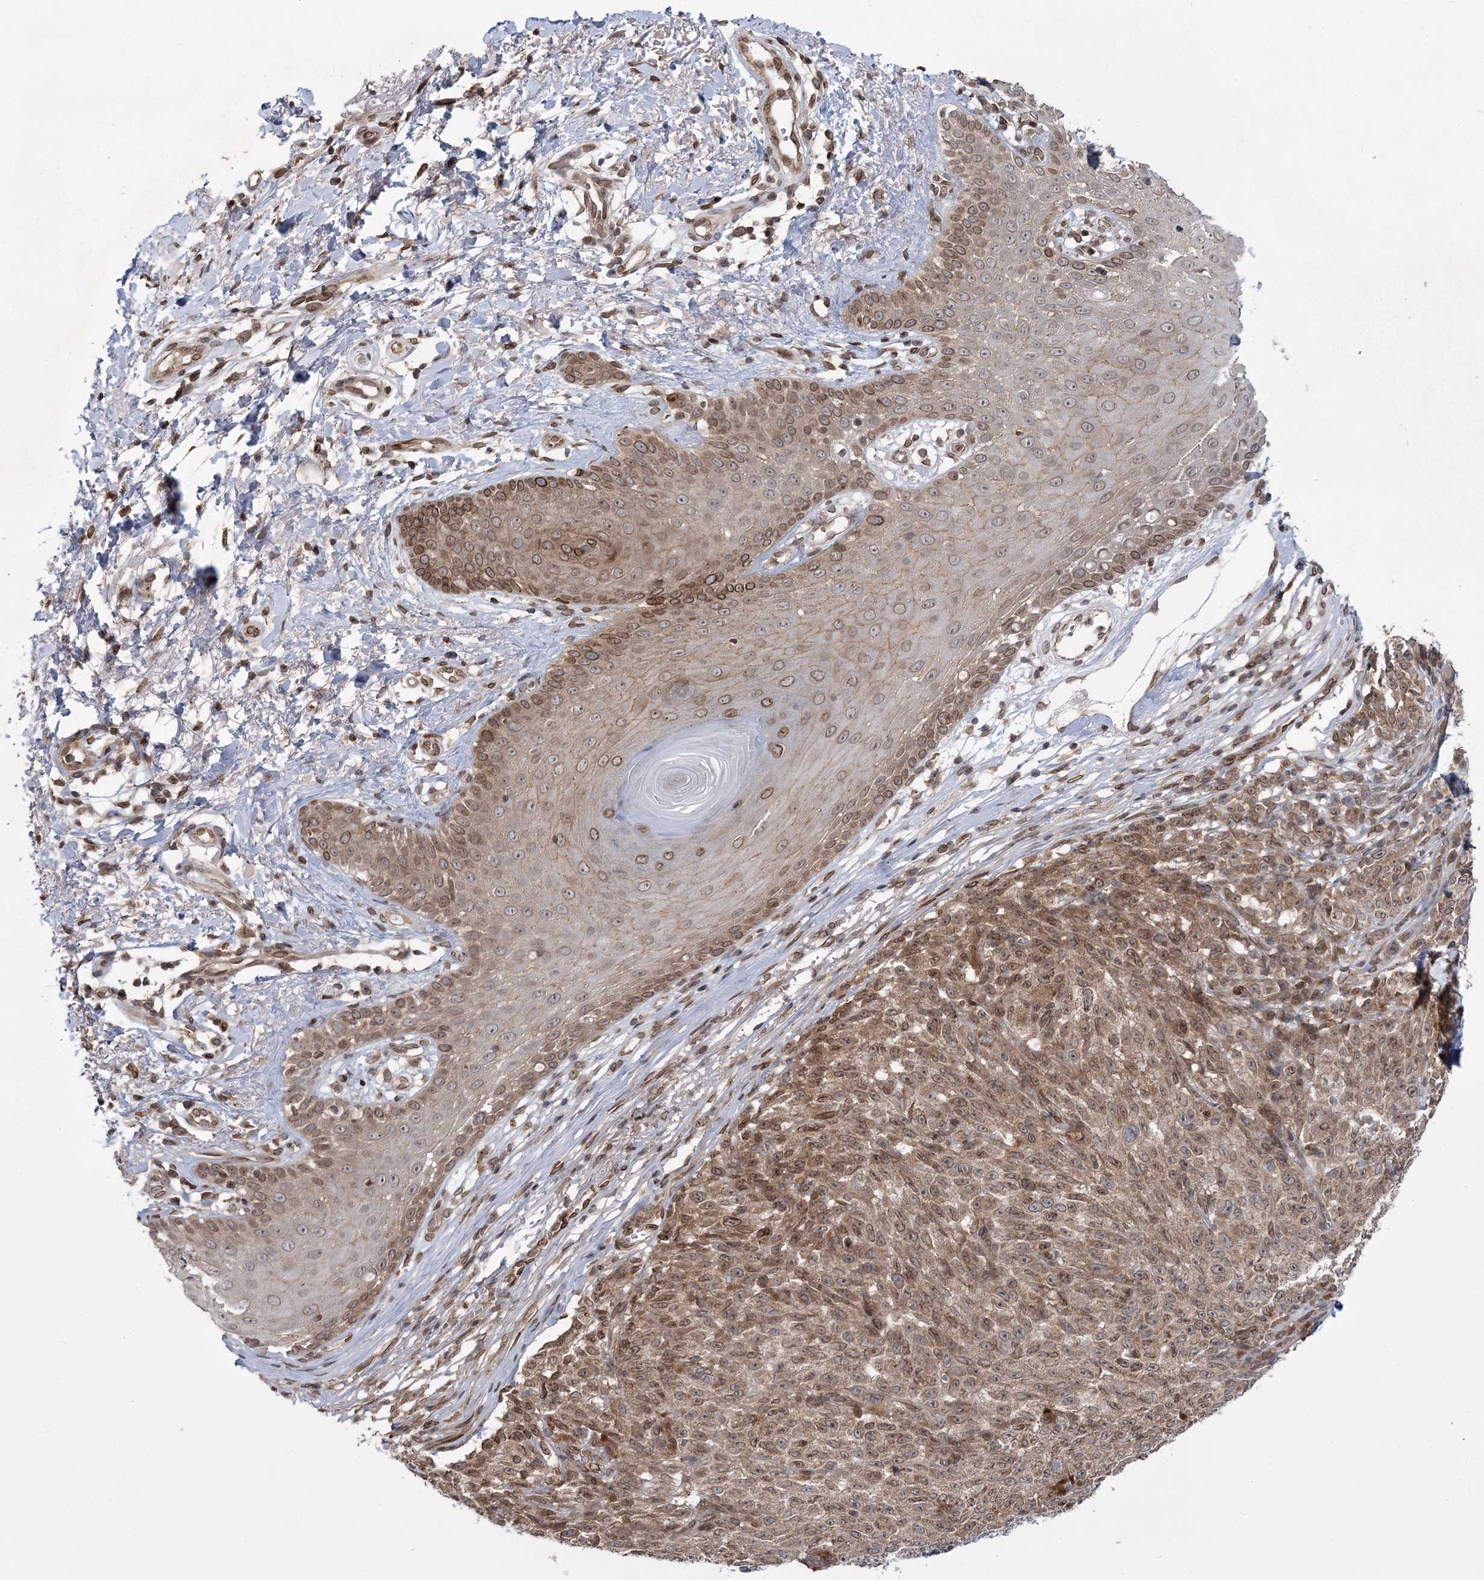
{"staining": {"intensity": "moderate", "quantity": ">75%", "location": "cytoplasmic/membranous"}, "tissue": "melanoma", "cell_type": "Tumor cells", "image_type": "cancer", "snomed": [{"axis": "morphology", "description": "Malignant melanoma, NOS"}, {"axis": "topography", "description": "Skin"}], "caption": "Human melanoma stained with a brown dye demonstrates moderate cytoplasmic/membranous positive expression in approximately >75% of tumor cells.", "gene": "DNAJC27", "patient": {"sex": "female", "age": 82}}